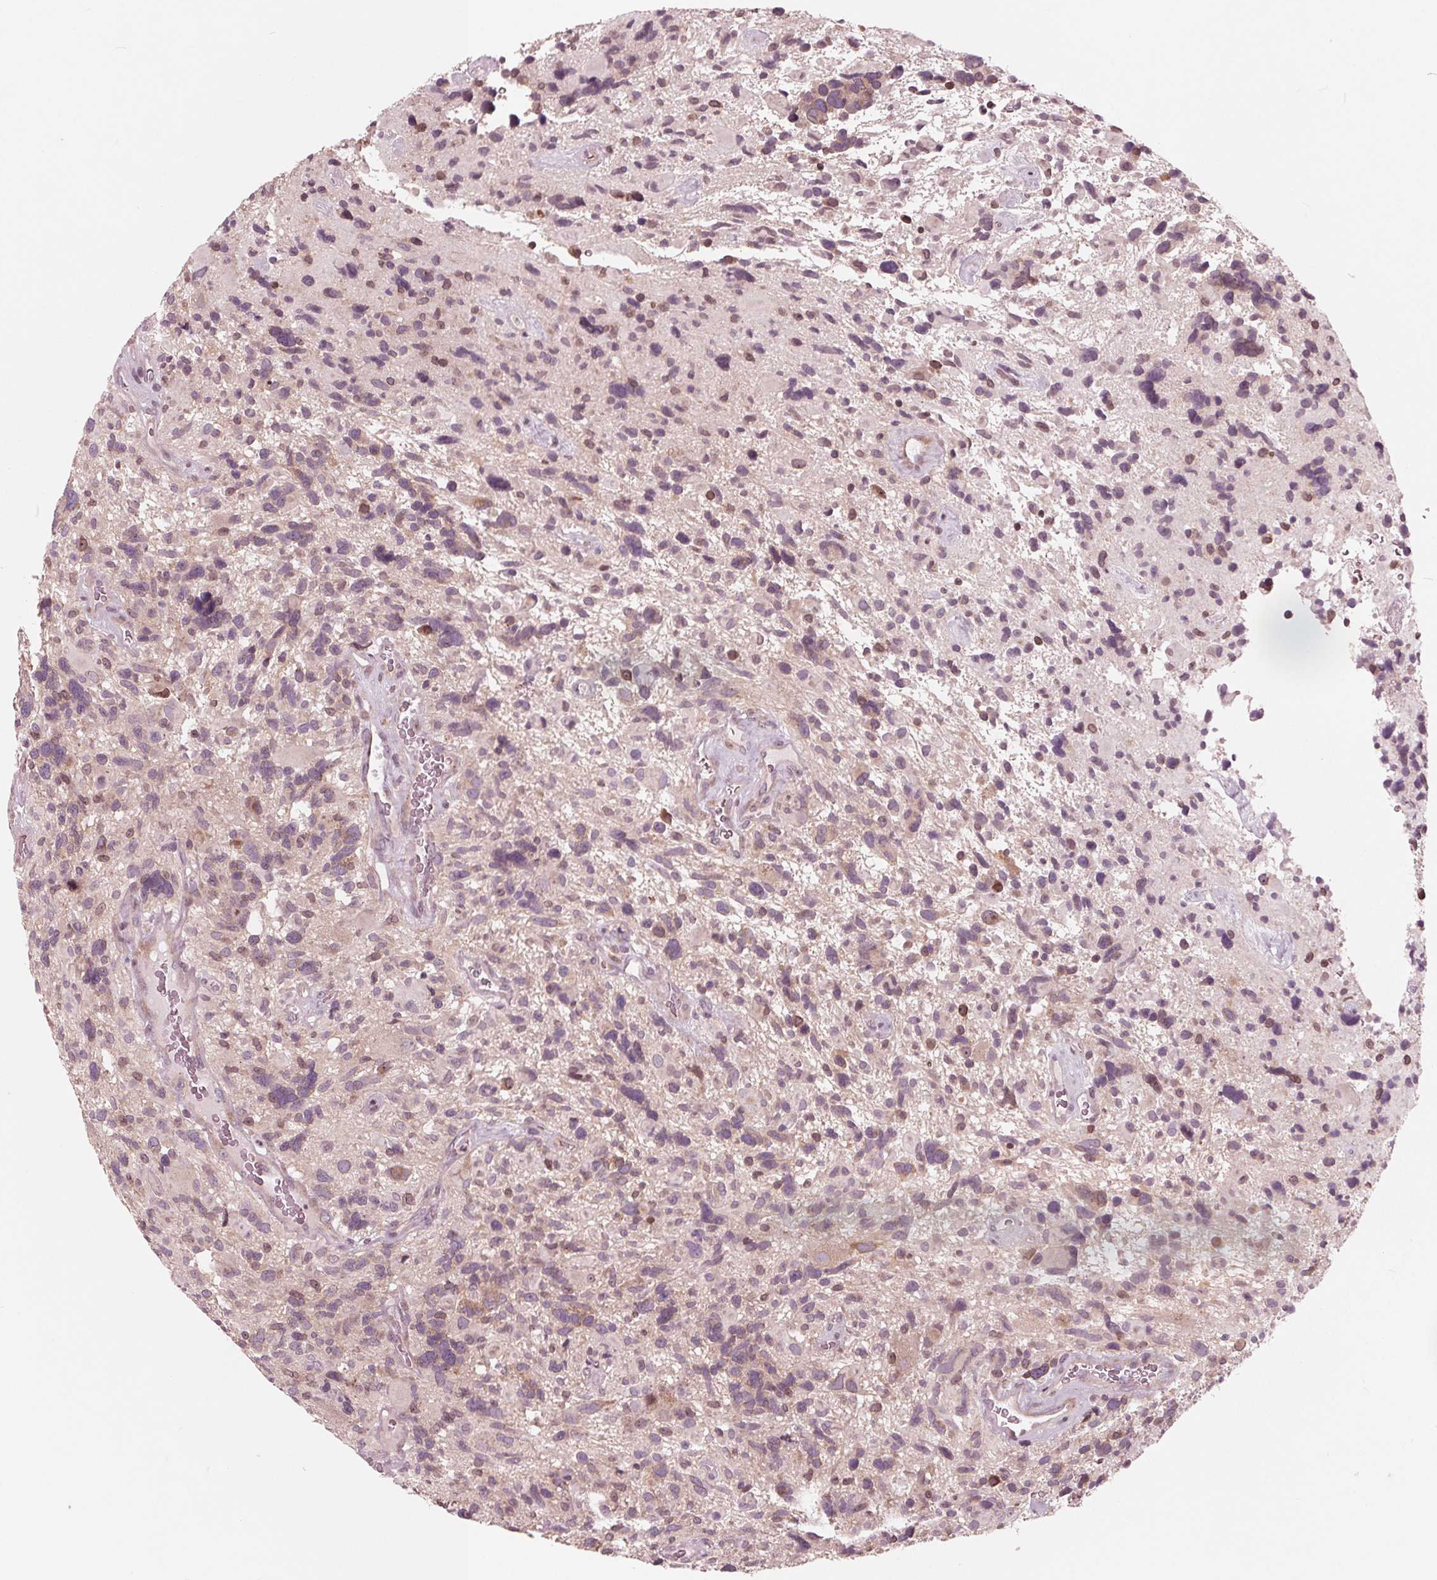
{"staining": {"intensity": "negative", "quantity": "none", "location": "none"}, "tissue": "glioma", "cell_type": "Tumor cells", "image_type": "cancer", "snomed": [{"axis": "morphology", "description": "Glioma, malignant, High grade"}, {"axis": "topography", "description": "Brain"}], "caption": "A high-resolution image shows IHC staining of malignant glioma (high-grade), which reveals no significant expression in tumor cells.", "gene": "NUP210", "patient": {"sex": "male", "age": 49}}